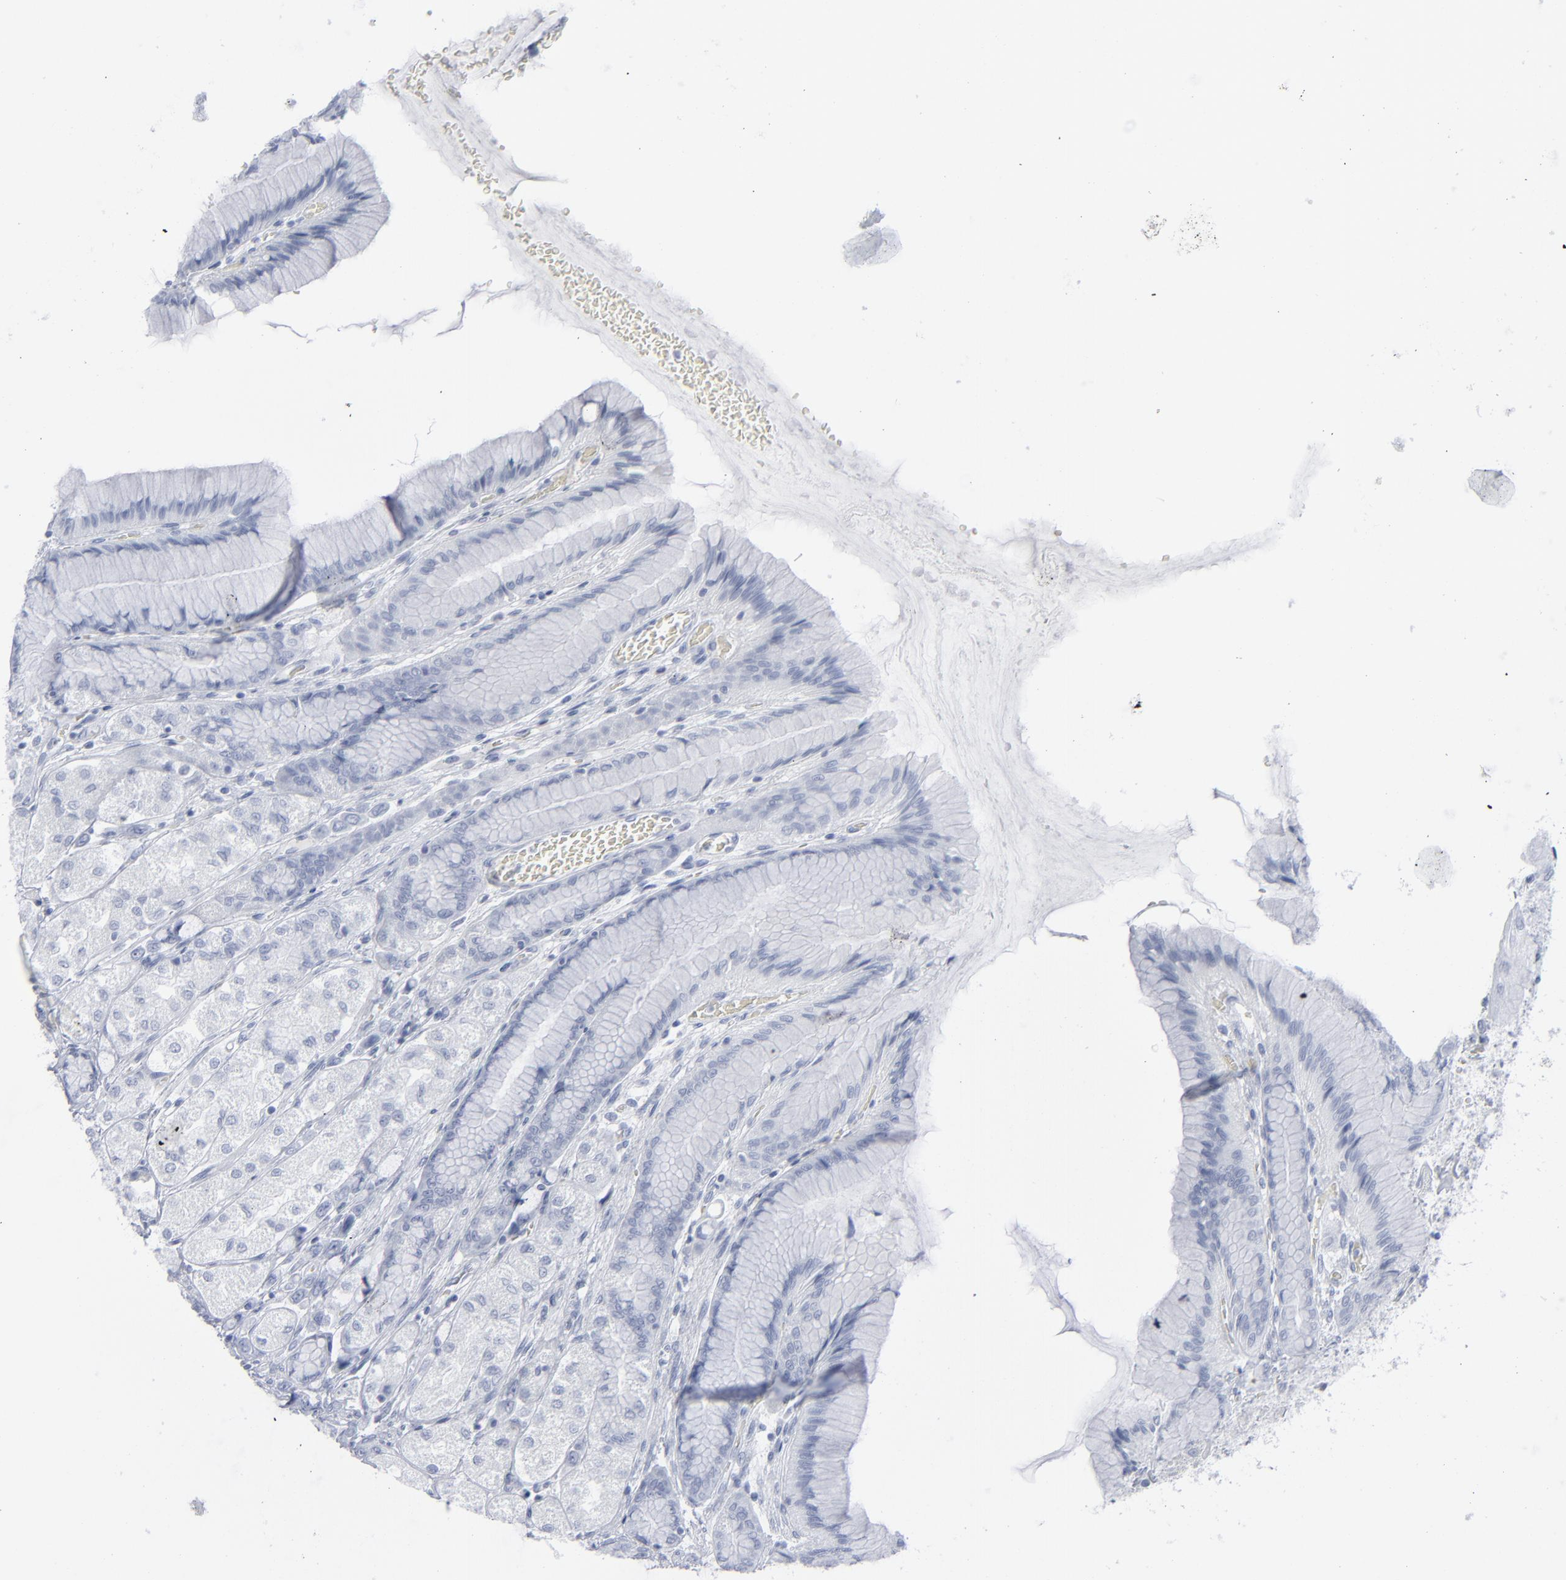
{"staining": {"intensity": "negative", "quantity": "none", "location": "none"}, "tissue": "stomach", "cell_type": "Glandular cells", "image_type": "normal", "snomed": [{"axis": "morphology", "description": "Normal tissue, NOS"}, {"axis": "morphology", "description": "Adenocarcinoma, NOS"}, {"axis": "topography", "description": "Stomach"}, {"axis": "topography", "description": "Stomach, lower"}], "caption": "High magnification brightfield microscopy of normal stomach stained with DAB (3,3'-diaminobenzidine) (brown) and counterstained with hematoxylin (blue): glandular cells show no significant expression.", "gene": "MSLN", "patient": {"sex": "female", "age": 65}}